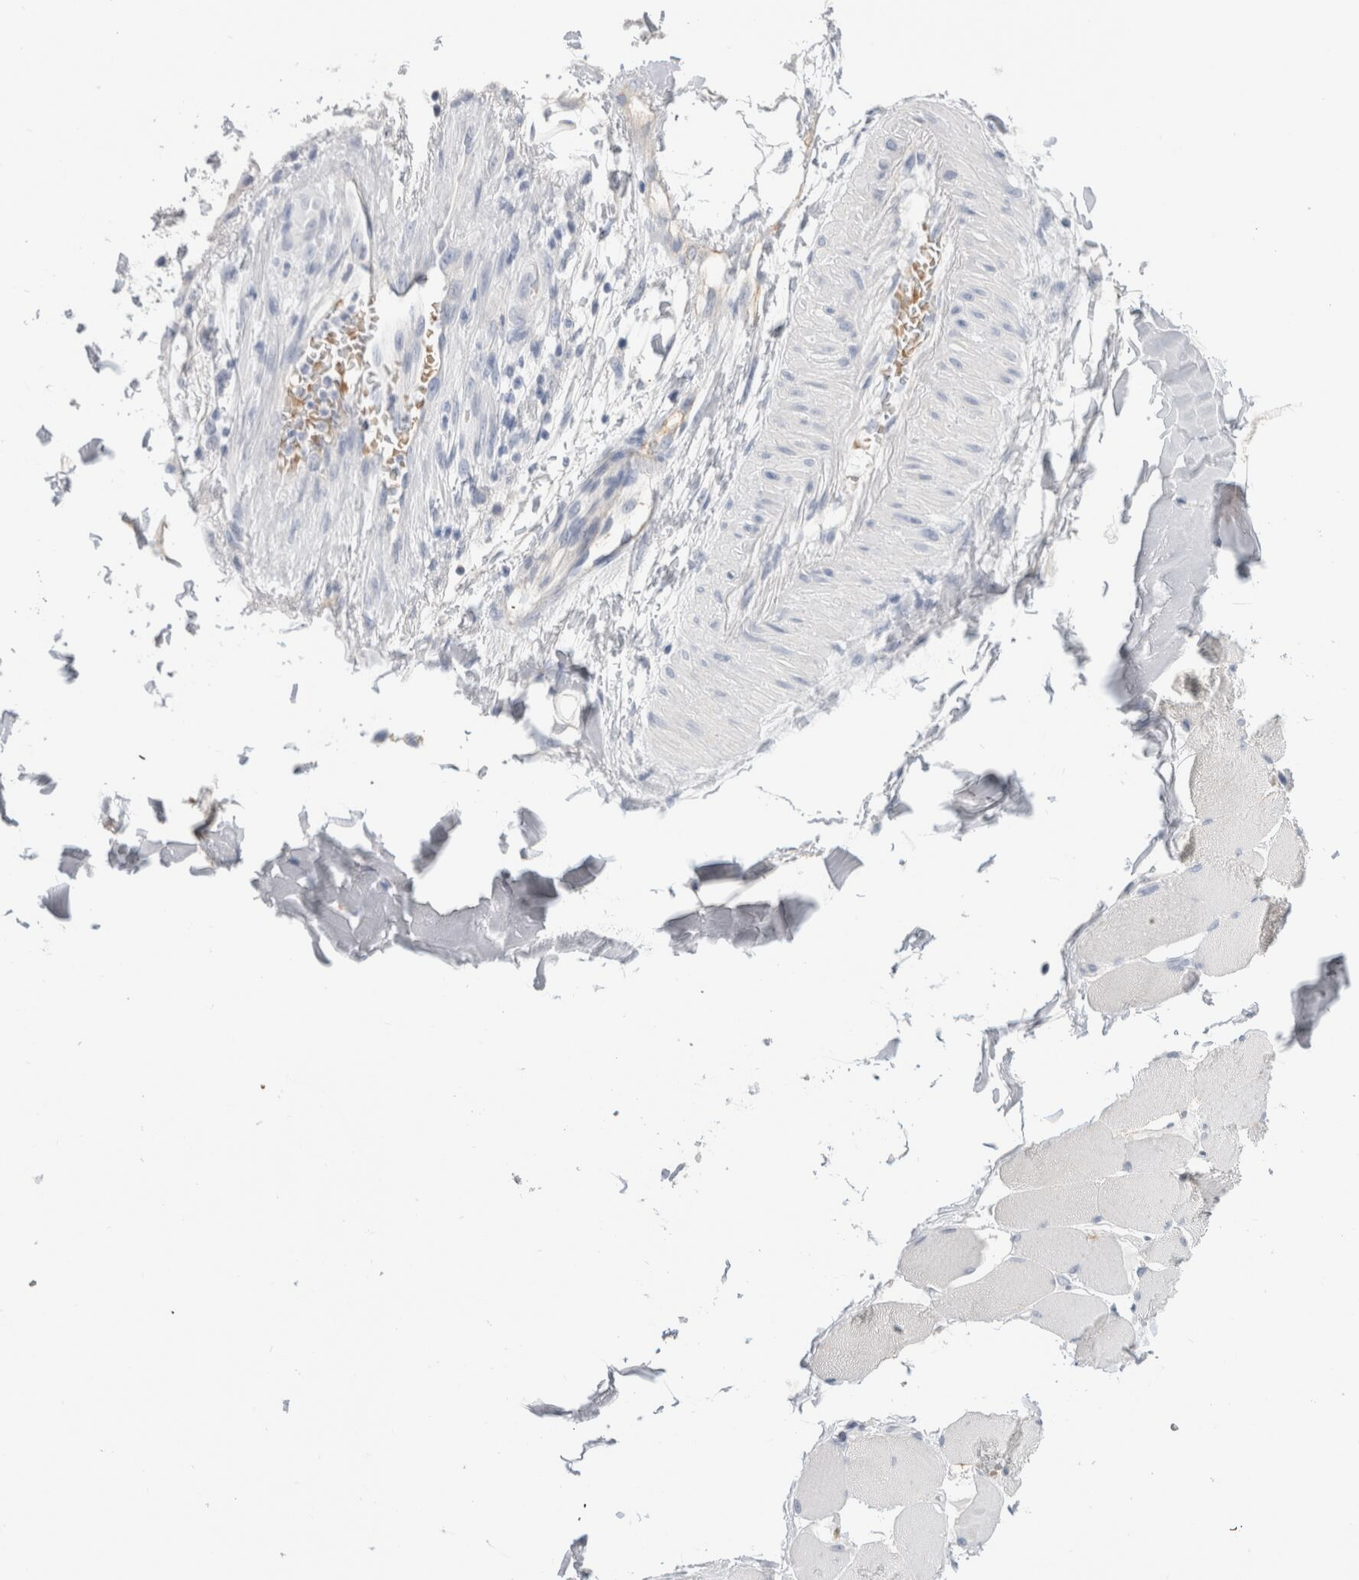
{"staining": {"intensity": "negative", "quantity": "none", "location": "none"}, "tissue": "skeletal muscle", "cell_type": "Myocytes", "image_type": "normal", "snomed": [{"axis": "morphology", "description": "Normal tissue, NOS"}, {"axis": "topography", "description": "Skin"}, {"axis": "topography", "description": "Skeletal muscle"}], "caption": "Myocytes show no significant staining in benign skeletal muscle. (Brightfield microscopy of DAB (3,3'-diaminobenzidine) immunohistochemistry at high magnification).", "gene": "CD38", "patient": {"sex": "male", "age": 83}}